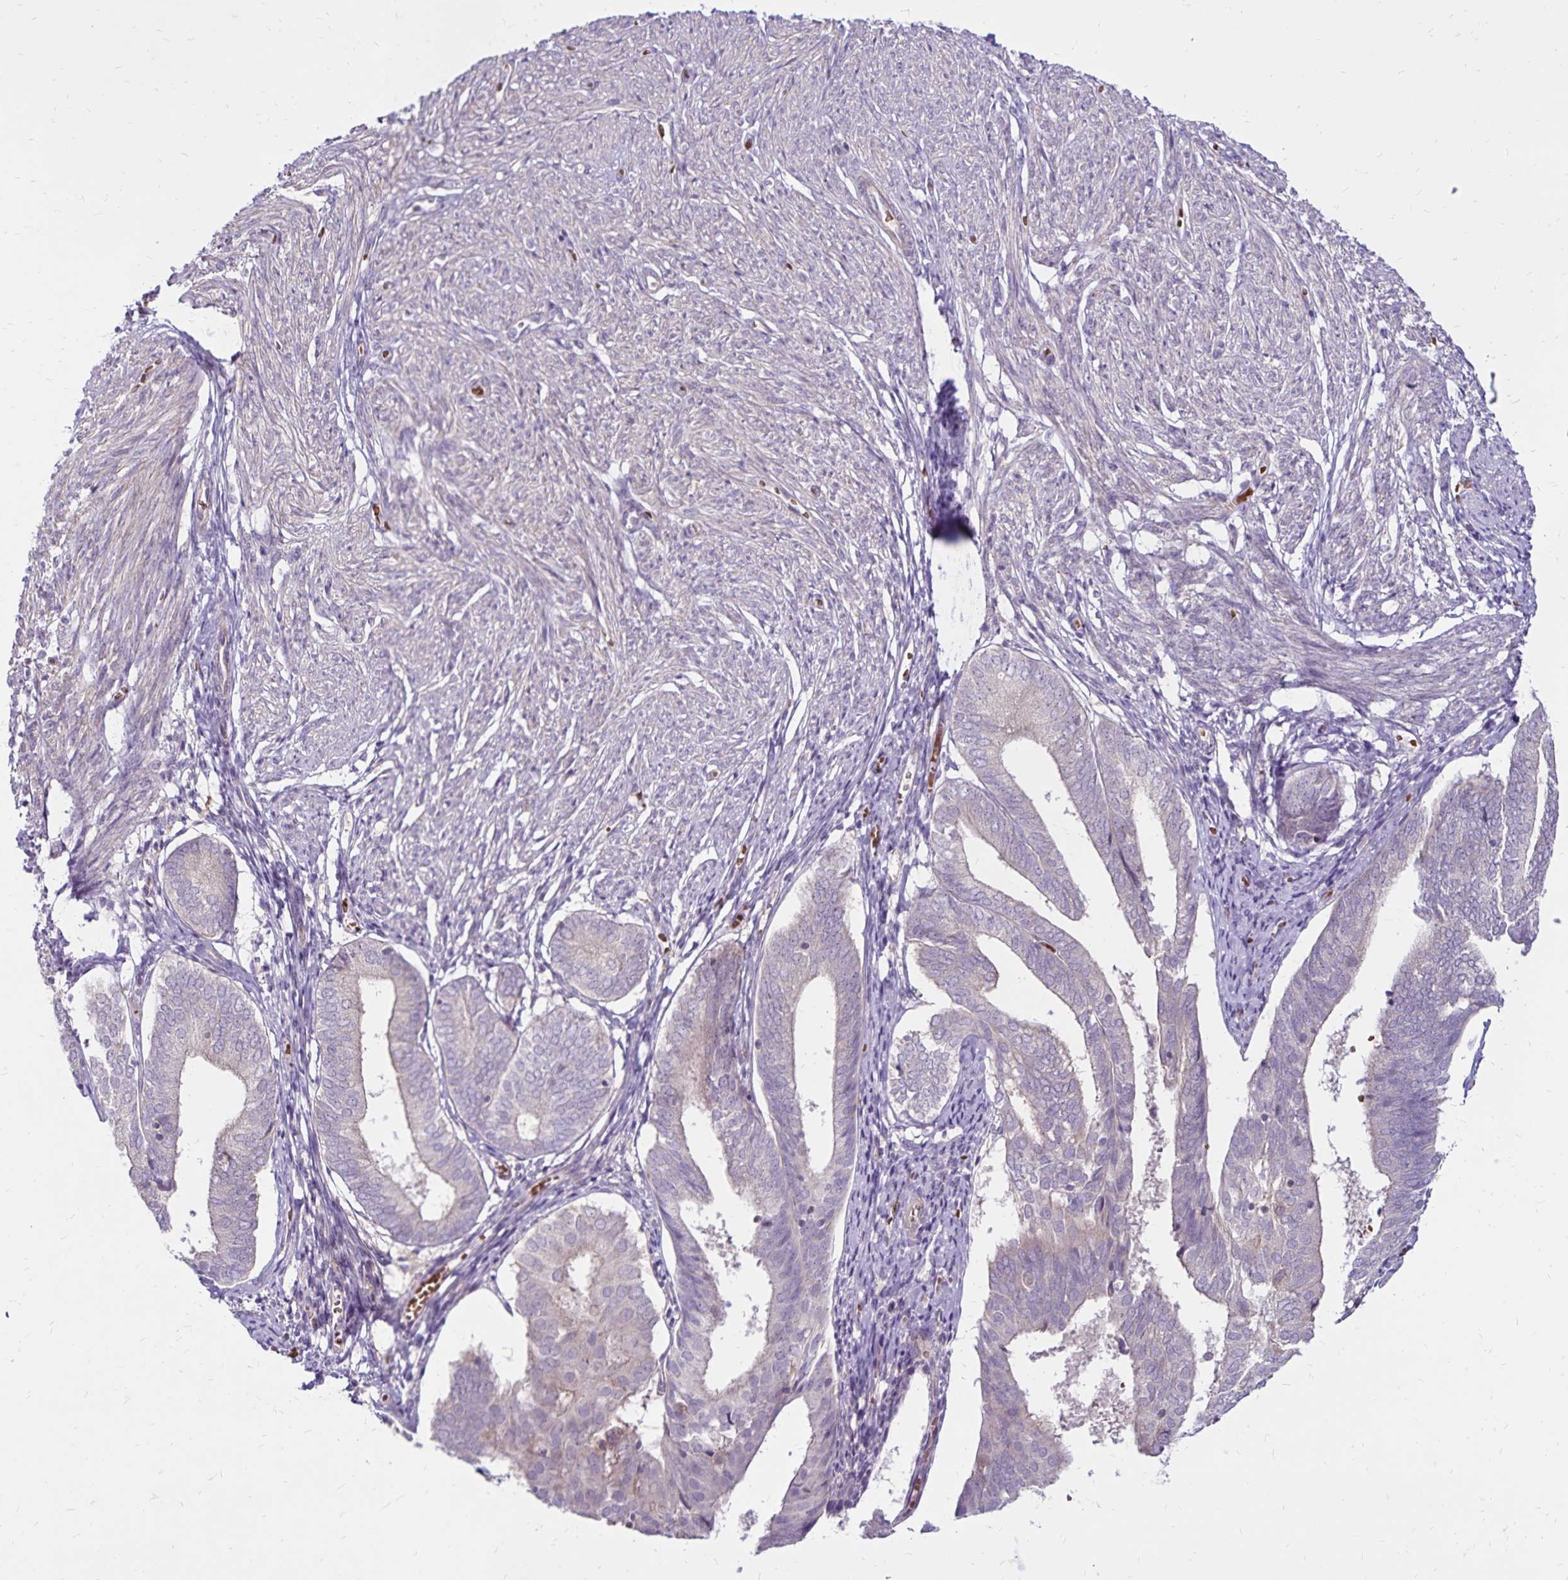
{"staining": {"intensity": "negative", "quantity": "none", "location": "none"}, "tissue": "endometrium", "cell_type": "Cells in endometrial stroma", "image_type": "normal", "snomed": [{"axis": "morphology", "description": "Normal tissue, NOS"}, {"axis": "topography", "description": "Endometrium"}], "caption": "IHC photomicrograph of benign endometrium: endometrium stained with DAB (3,3'-diaminobenzidine) exhibits no significant protein staining in cells in endometrial stroma. (DAB (3,3'-diaminobenzidine) immunohistochemistry, high magnification).", "gene": "FSD1", "patient": {"sex": "female", "age": 50}}